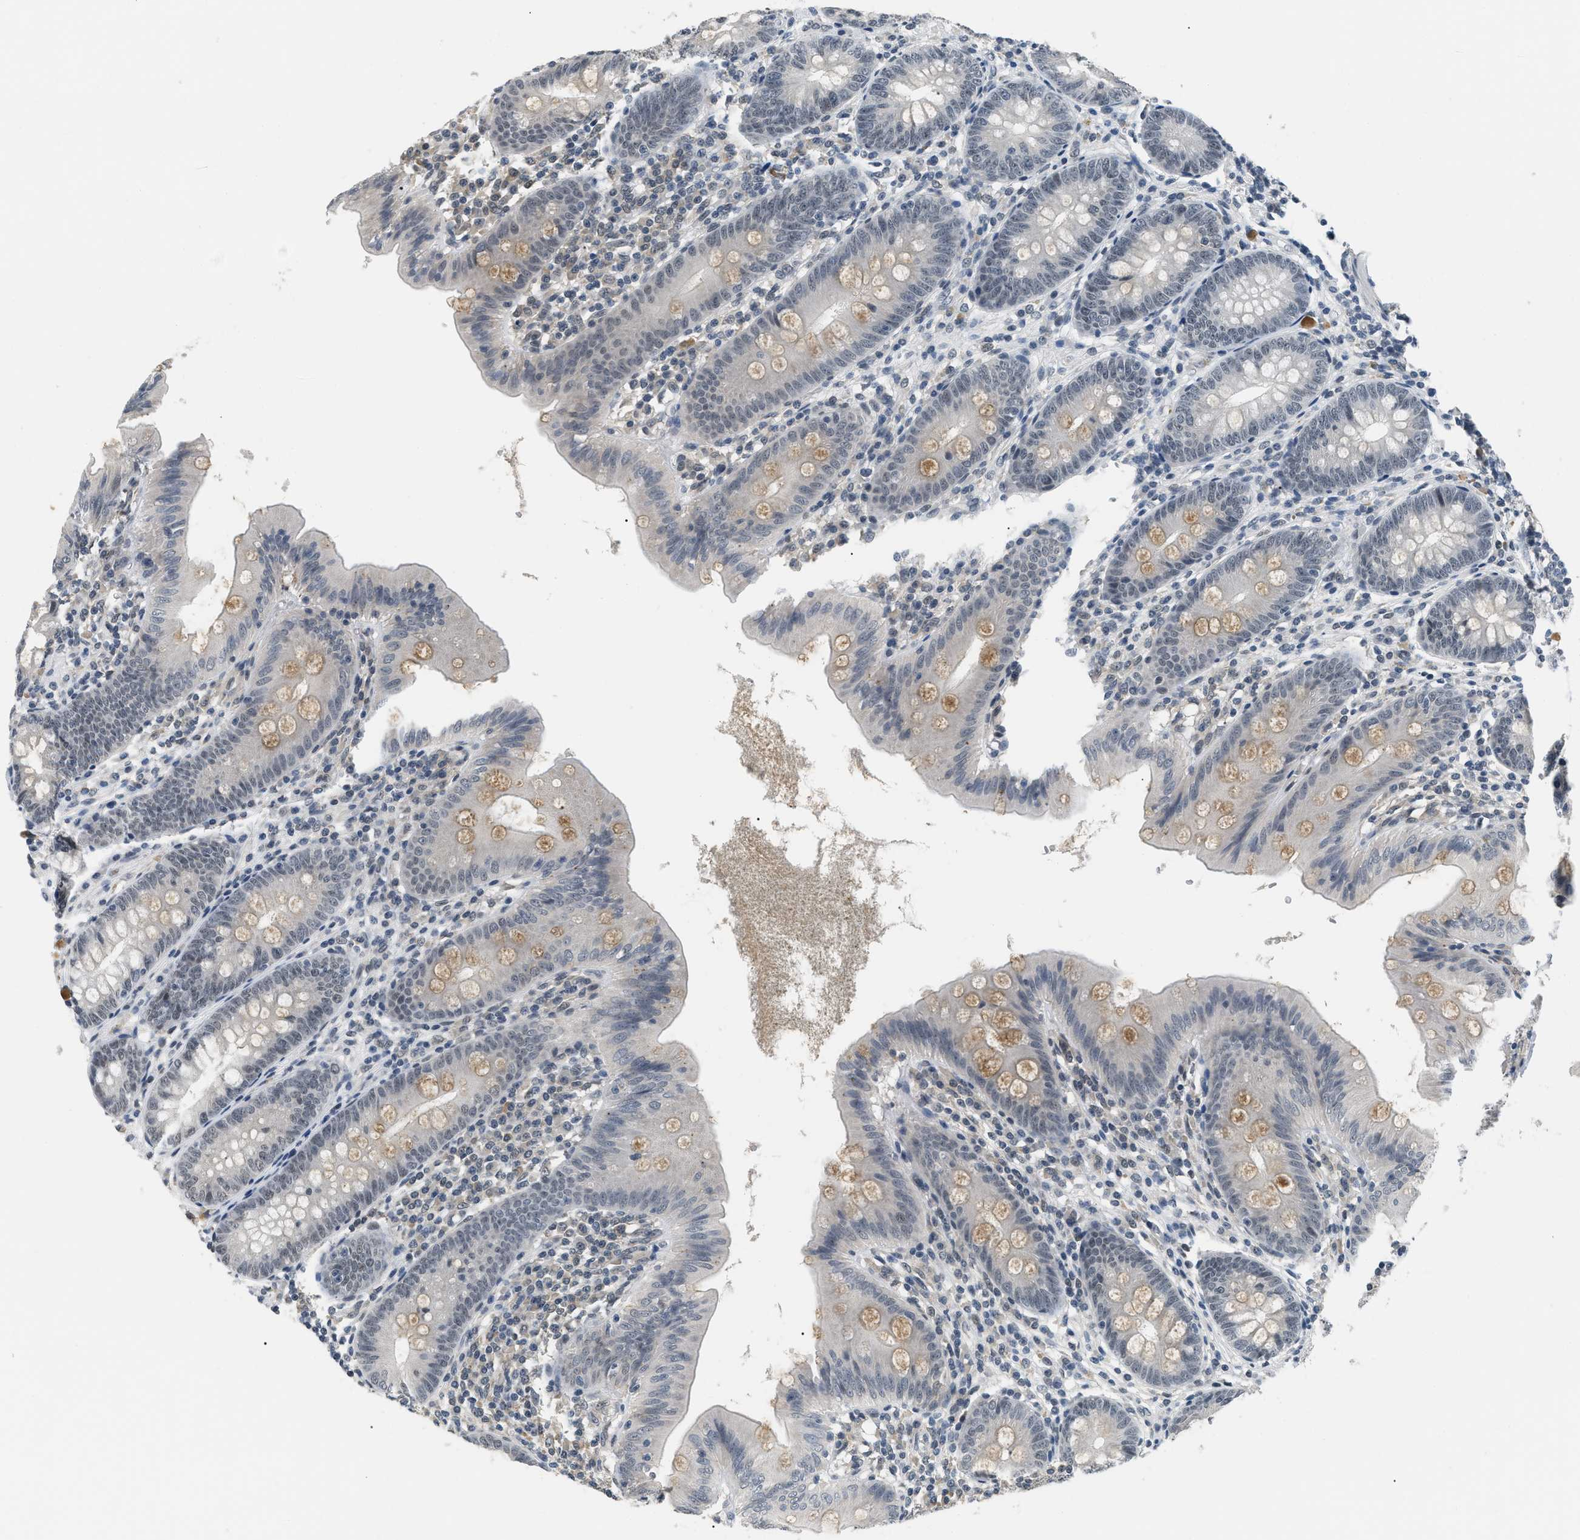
{"staining": {"intensity": "moderate", "quantity": "25%-75%", "location": "cytoplasmic/membranous,nuclear"}, "tissue": "appendix", "cell_type": "Glandular cells", "image_type": "normal", "snomed": [{"axis": "morphology", "description": "Normal tissue, NOS"}, {"axis": "topography", "description": "Appendix"}], "caption": "DAB (3,3'-diaminobenzidine) immunohistochemical staining of unremarkable human appendix shows moderate cytoplasmic/membranous,nuclear protein staining in approximately 25%-75% of glandular cells. (IHC, brightfield microscopy, high magnification).", "gene": "MZF1", "patient": {"sex": "male", "age": 56}}